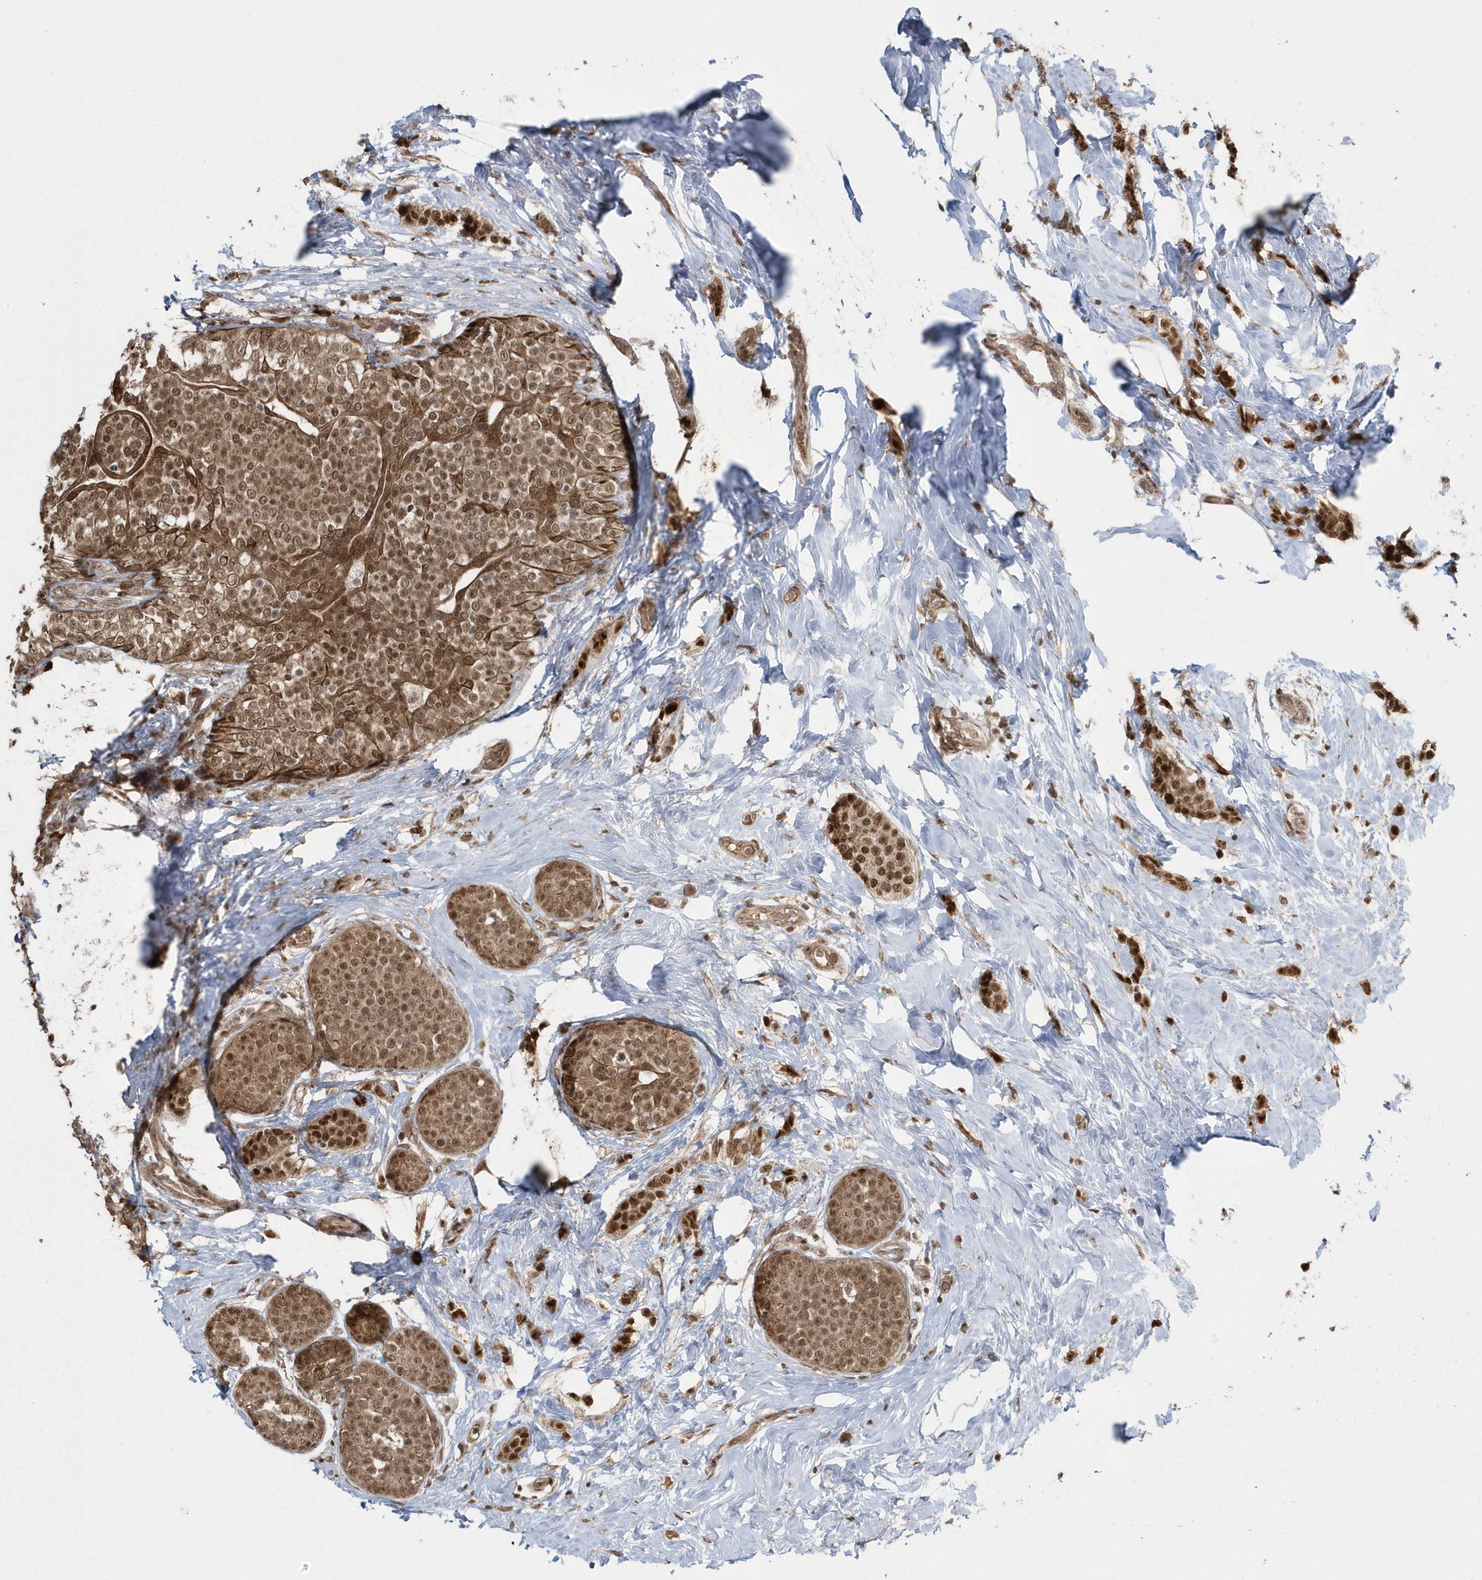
{"staining": {"intensity": "moderate", "quantity": ">75%", "location": "cytoplasmic/membranous,nuclear"}, "tissue": "breast cancer", "cell_type": "Tumor cells", "image_type": "cancer", "snomed": [{"axis": "morphology", "description": "Lobular carcinoma, in situ"}, {"axis": "morphology", "description": "Lobular carcinoma"}, {"axis": "topography", "description": "Breast"}], "caption": "This micrograph reveals immunohistochemistry (IHC) staining of breast cancer (lobular carcinoma in situ), with medium moderate cytoplasmic/membranous and nuclear positivity in about >75% of tumor cells.", "gene": "EPB41L4A", "patient": {"sex": "female", "age": 41}}